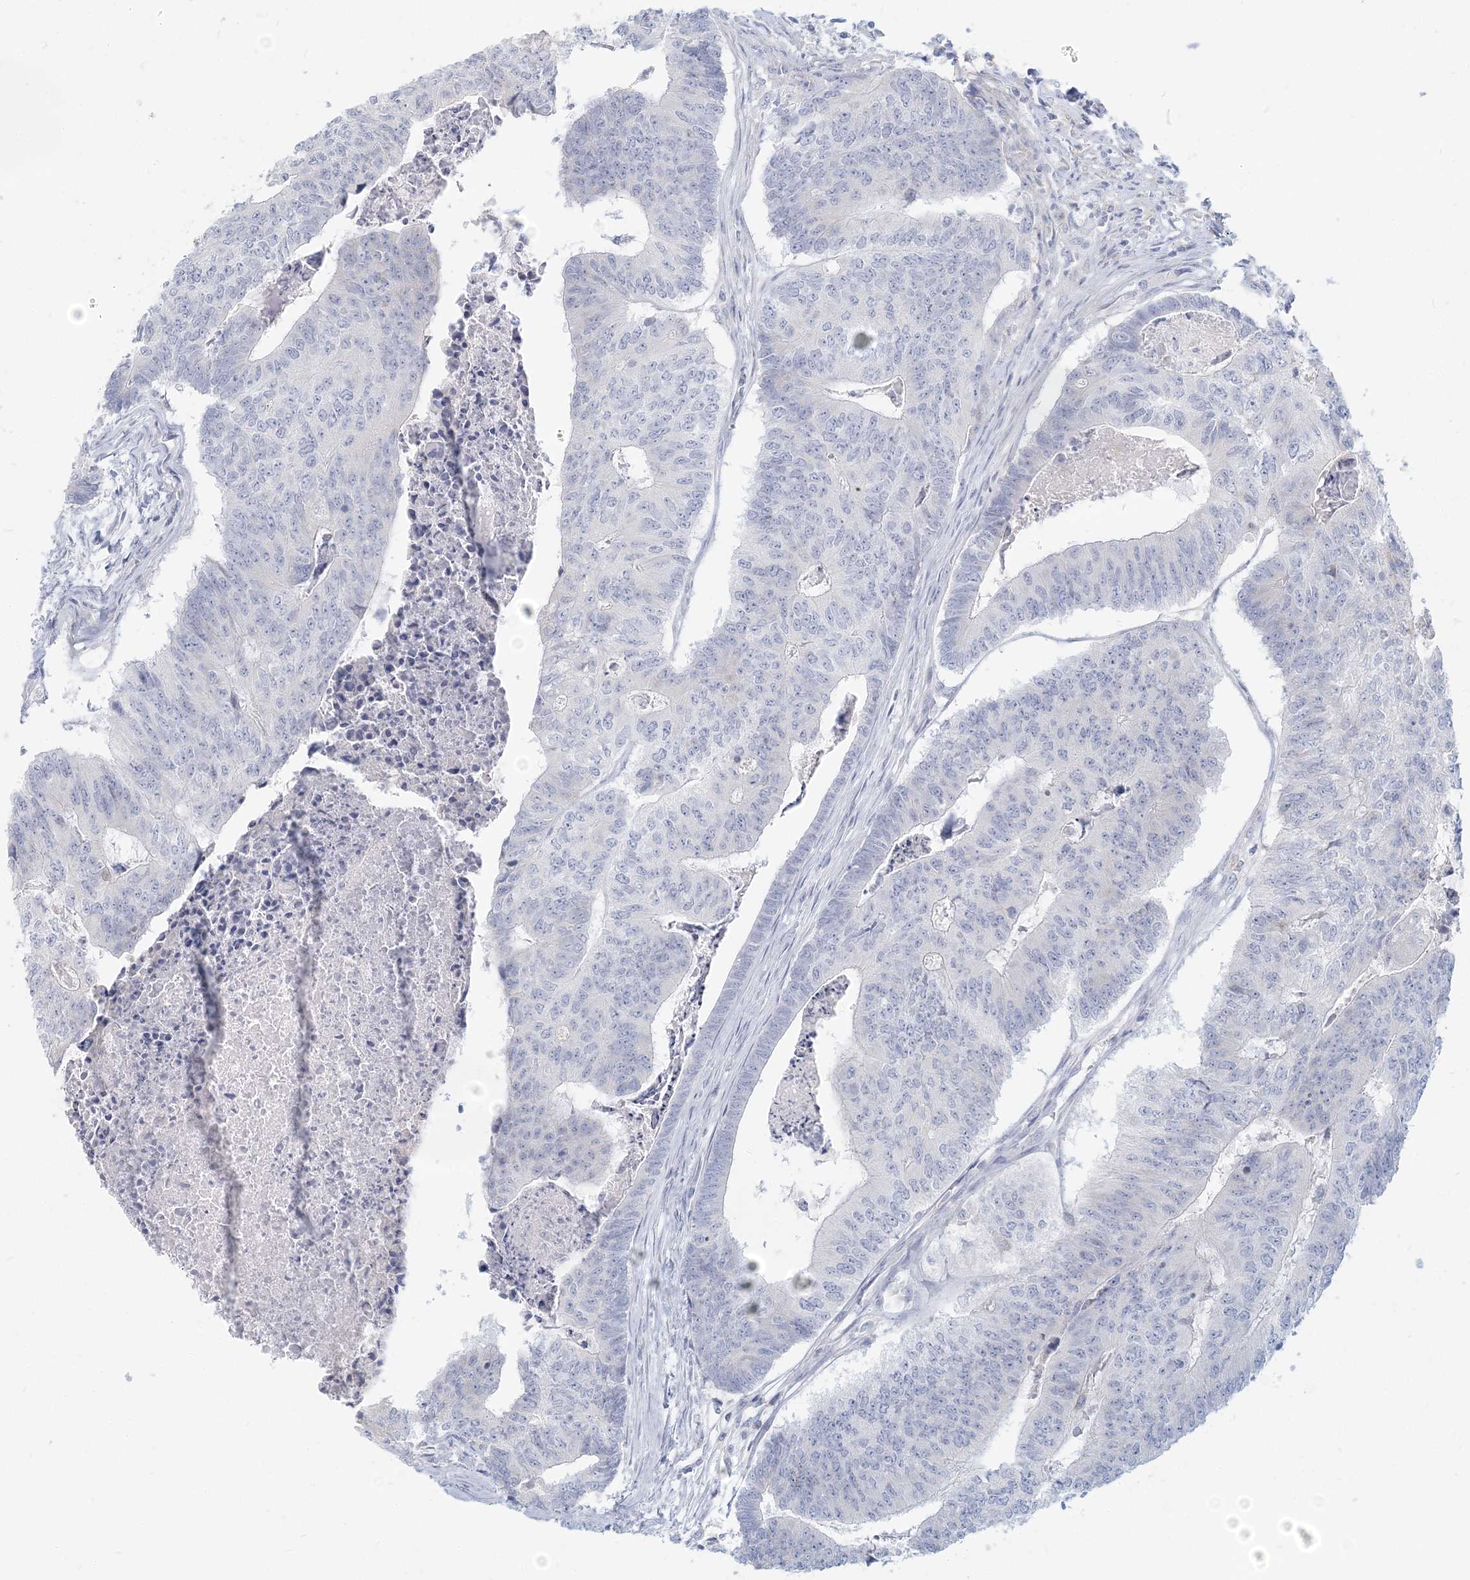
{"staining": {"intensity": "negative", "quantity": "none", "location": "none"}, "tissue": "colorectal cancer", "cell_type": "Tumor cells", "image_type": "cancer", "snomed": [{"axis": "morphology", "description": "Adenocarcinoma, NOS"}, {"axis": "topography", "description": "Colon"}], "caption": "DAB immunohistochemical staining of adenocarcinoma (colorectal) shows no significant expression in tumor cells.", "gene": "CSN1S1", "patient": {"sex": "female", "age": 67}}